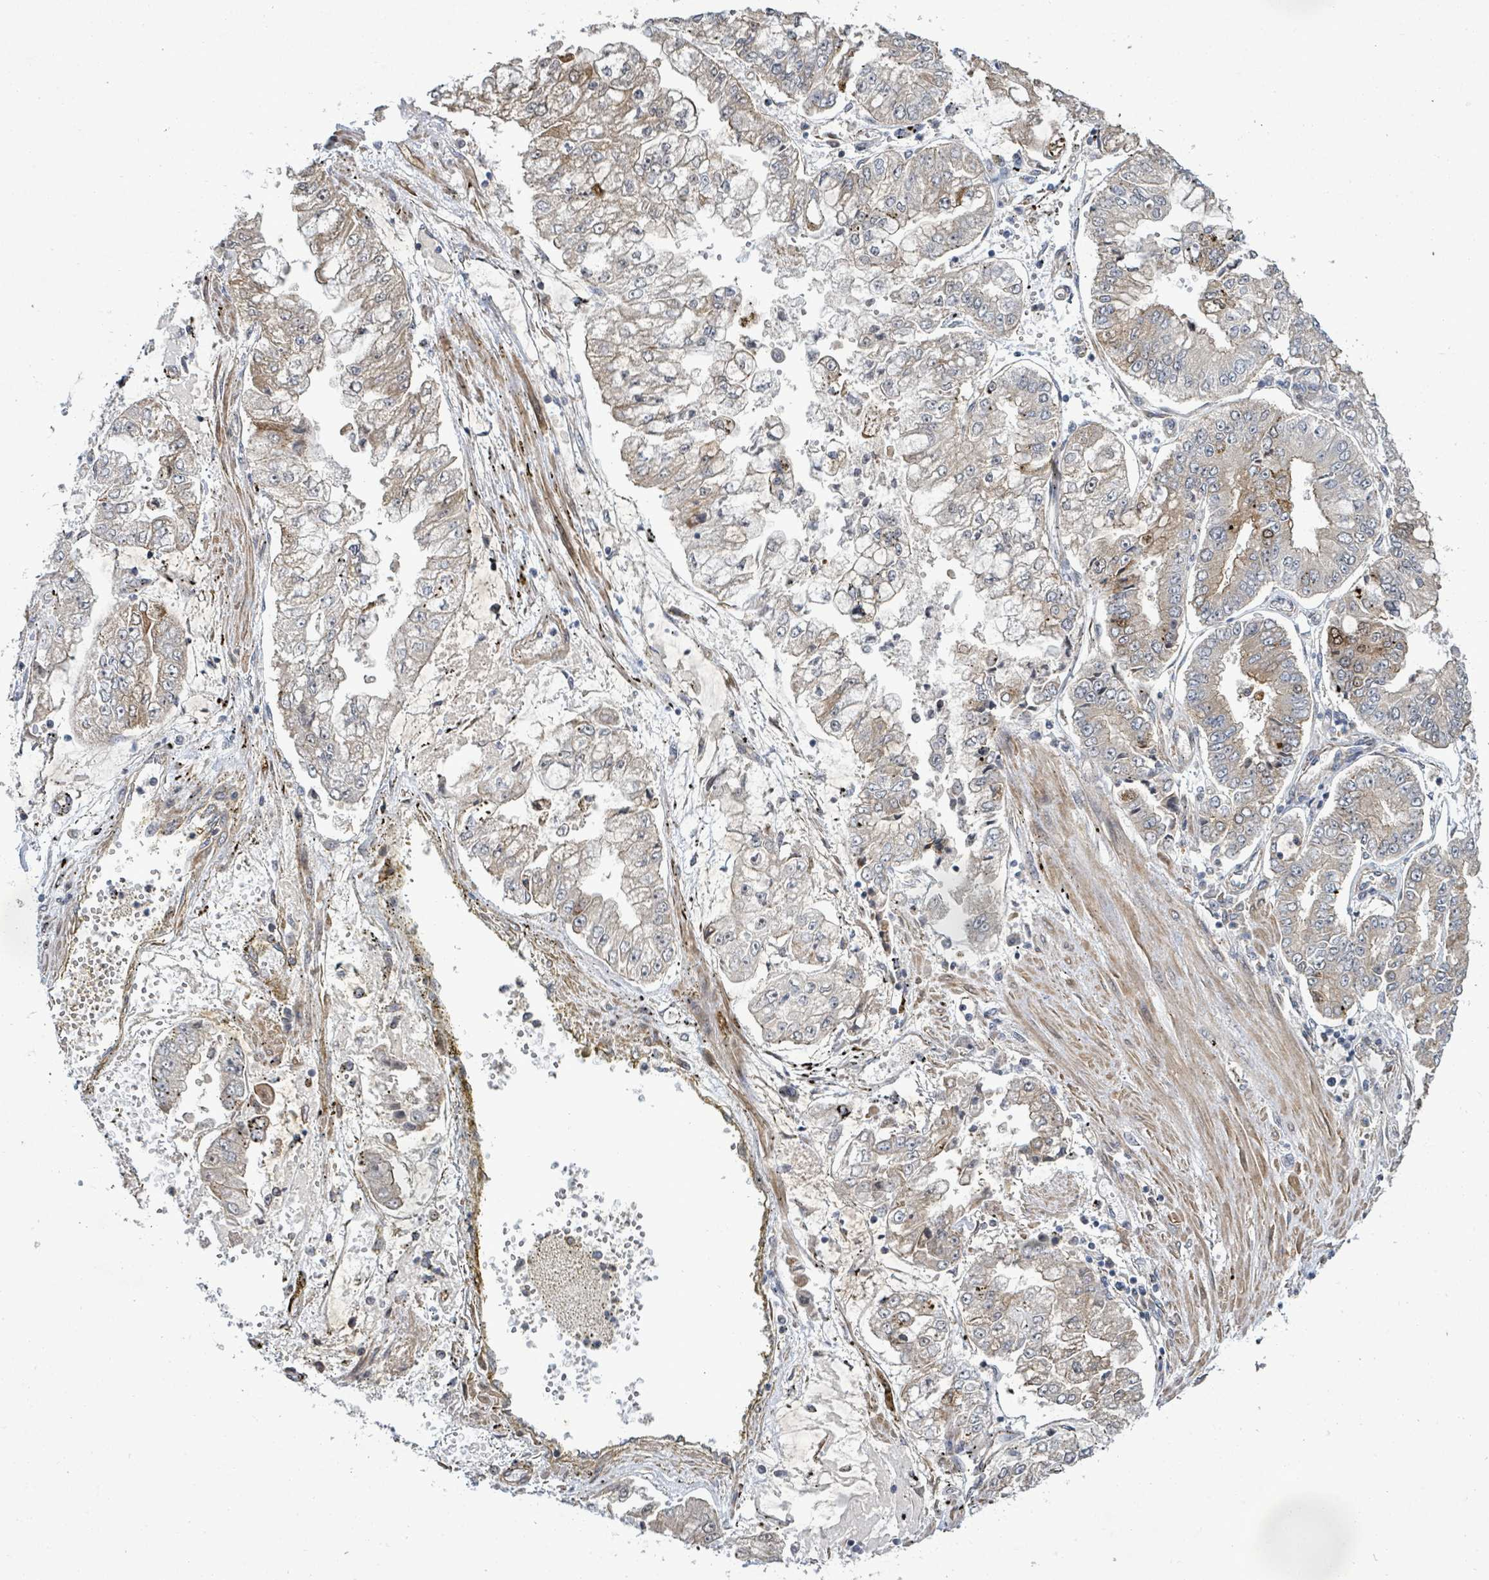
{"staining": {"intensity": "moderate", "quantity": "<25%", "location": "cytoplasmic/membranous"}, "tissue": "stomach cancer", "cell_type": "Tumor cells", "image_type": "cancer", "snomed": [{"axis": "morphology", "description": "Adenocarcinoma, NOS"}, {"axis": "topography", "description": "Stomach"}], "caption": "Immunohistochemistry (IHC) (DAB (3,3'-diaminobenzidine)) staining of stomach adenocarcinoma shows moderate cytoplasmic/membranous protein staining in about <25% of tumor cells.", "gene": "KBTBD11", "patient": {"sex": "male", "age": 76}}